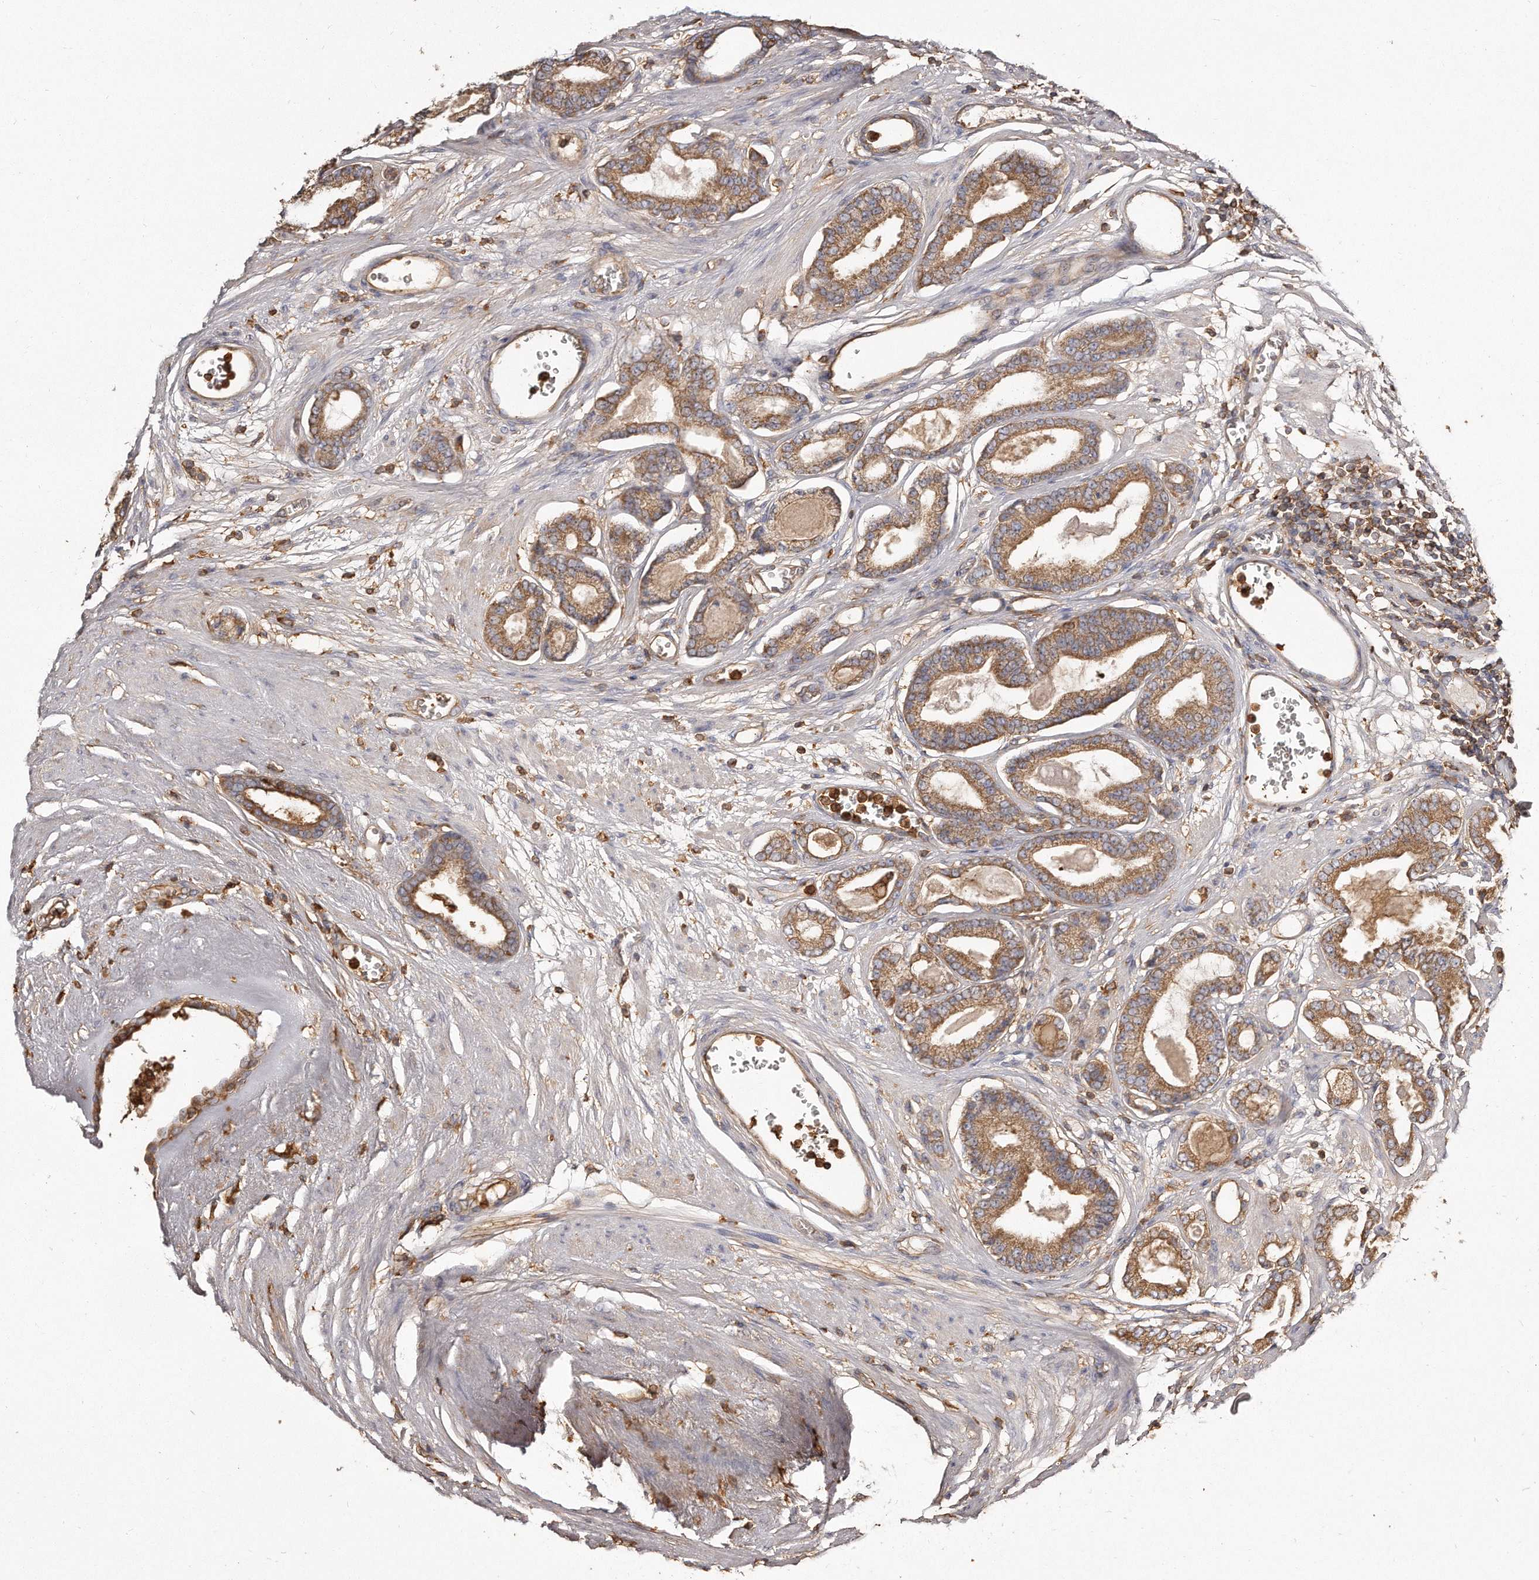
{"staining": {"intensity": "moderate", "quantity": ">75%", "location": "cytoplasmic/membranous"}, "tissue": "prostate cancer", "cell_type": "Tumor cells", "image_type": "cancer", "snomed": [{"axis": "morphology", "description": "Adenocarcinoma, Low grade"}, {"axis": "topography", "description": "Prostate"}], "caption": "Immunohistochemical staining of prostate adenocarcinoma (low-grade) reveals medium levels of moderate cytoplasmic/membranous protein expression in about >75% of tumor cells.", "gene": "CAP1", "patient": {"sex": "male", "age": 60}}